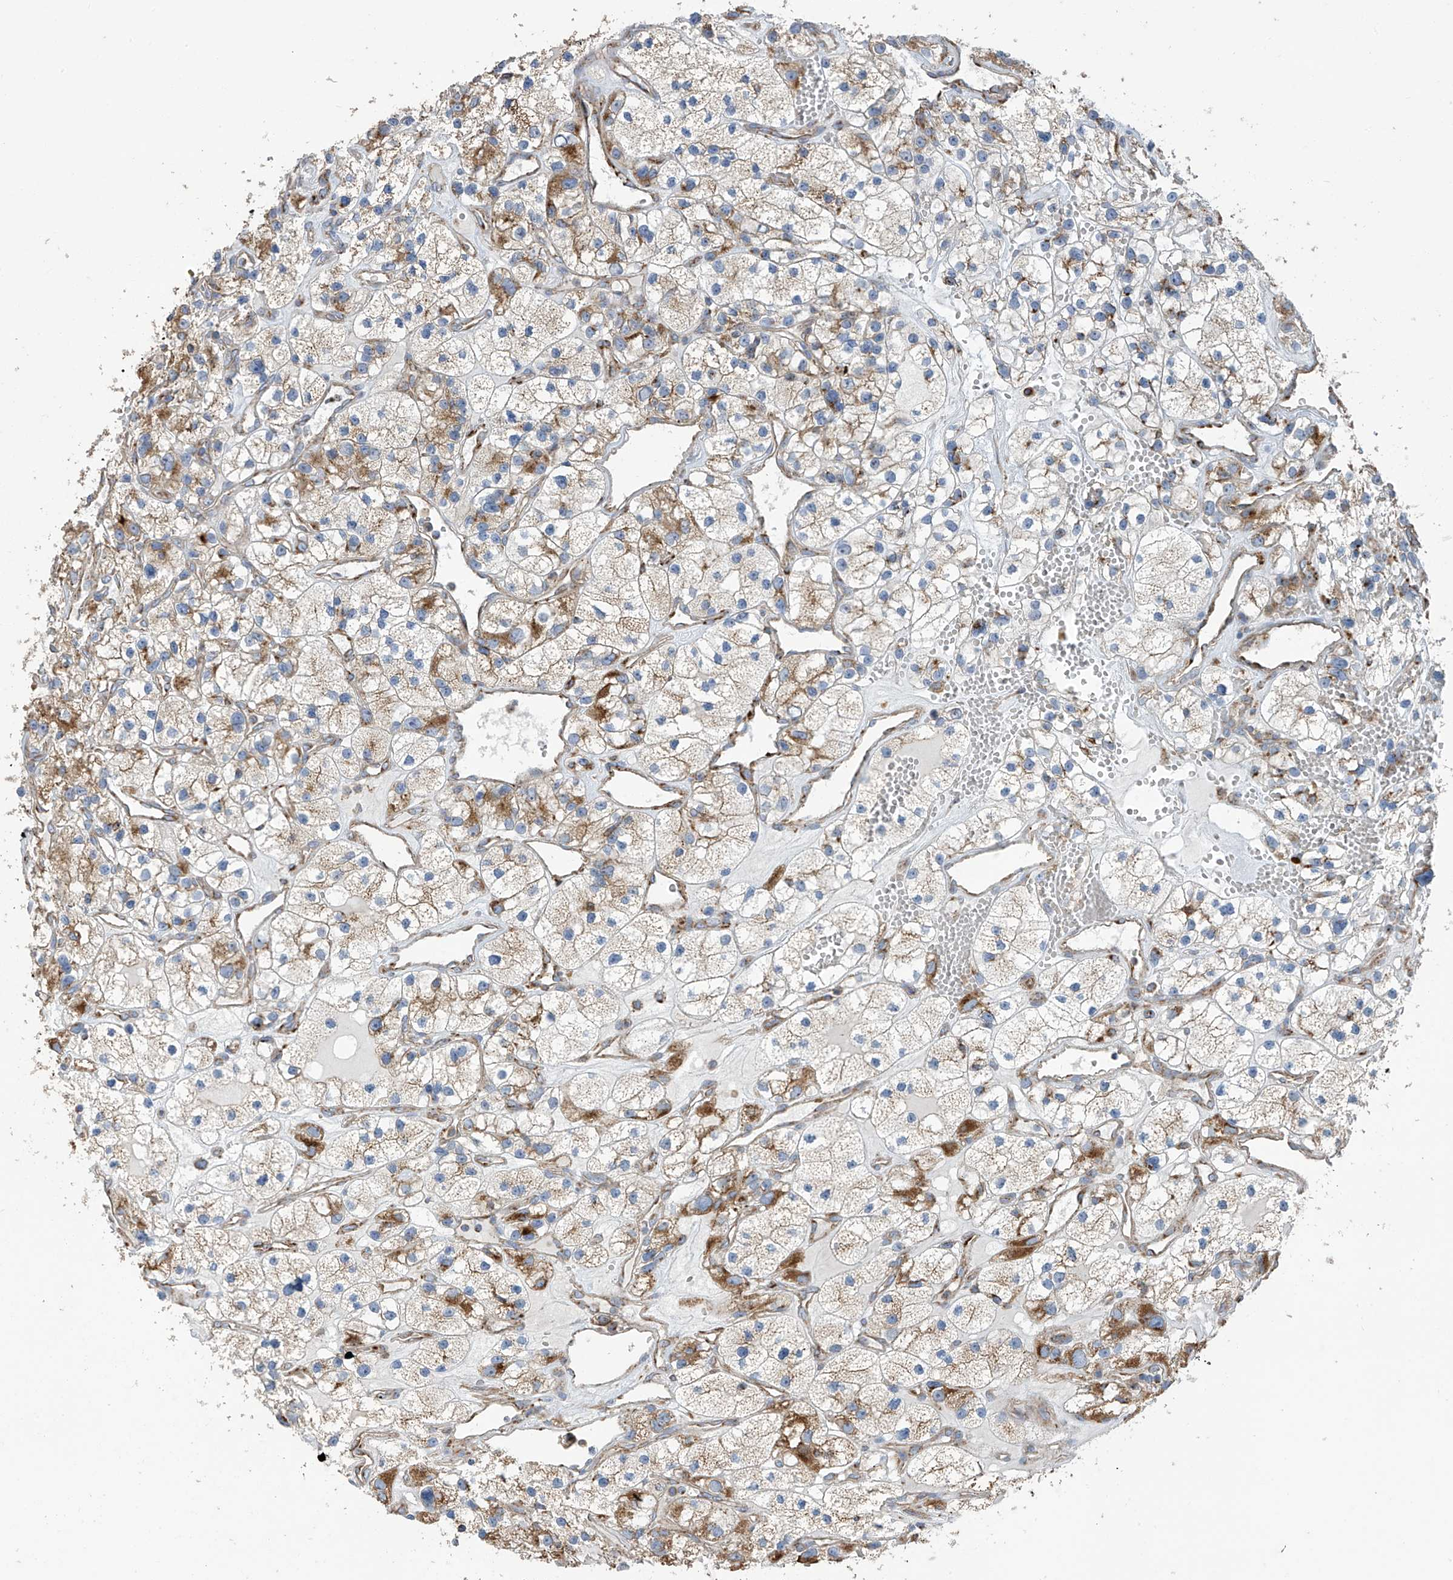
{"staining": {"intensity": "moderate", "quantity": "<25%", "location": "cytoplasmic/membranous"}, "tissue": "renal cancer", "cell_type": "Tumor cells", "image_type": "cancer", "snomed": [{"axis": "morphology", "description": "Adenocarcinoma, NOS"}, {"axis": "topography", "description": "Kidney"}], "caption": "Protein analysis of renal cancer (adenocarcinoma) tissue exhibits moderate cytoplasmic/membranous staining in about <25% of tumor cells.", "gene": "ITM2B", "patient": {"sex": "female", "age": 57}}